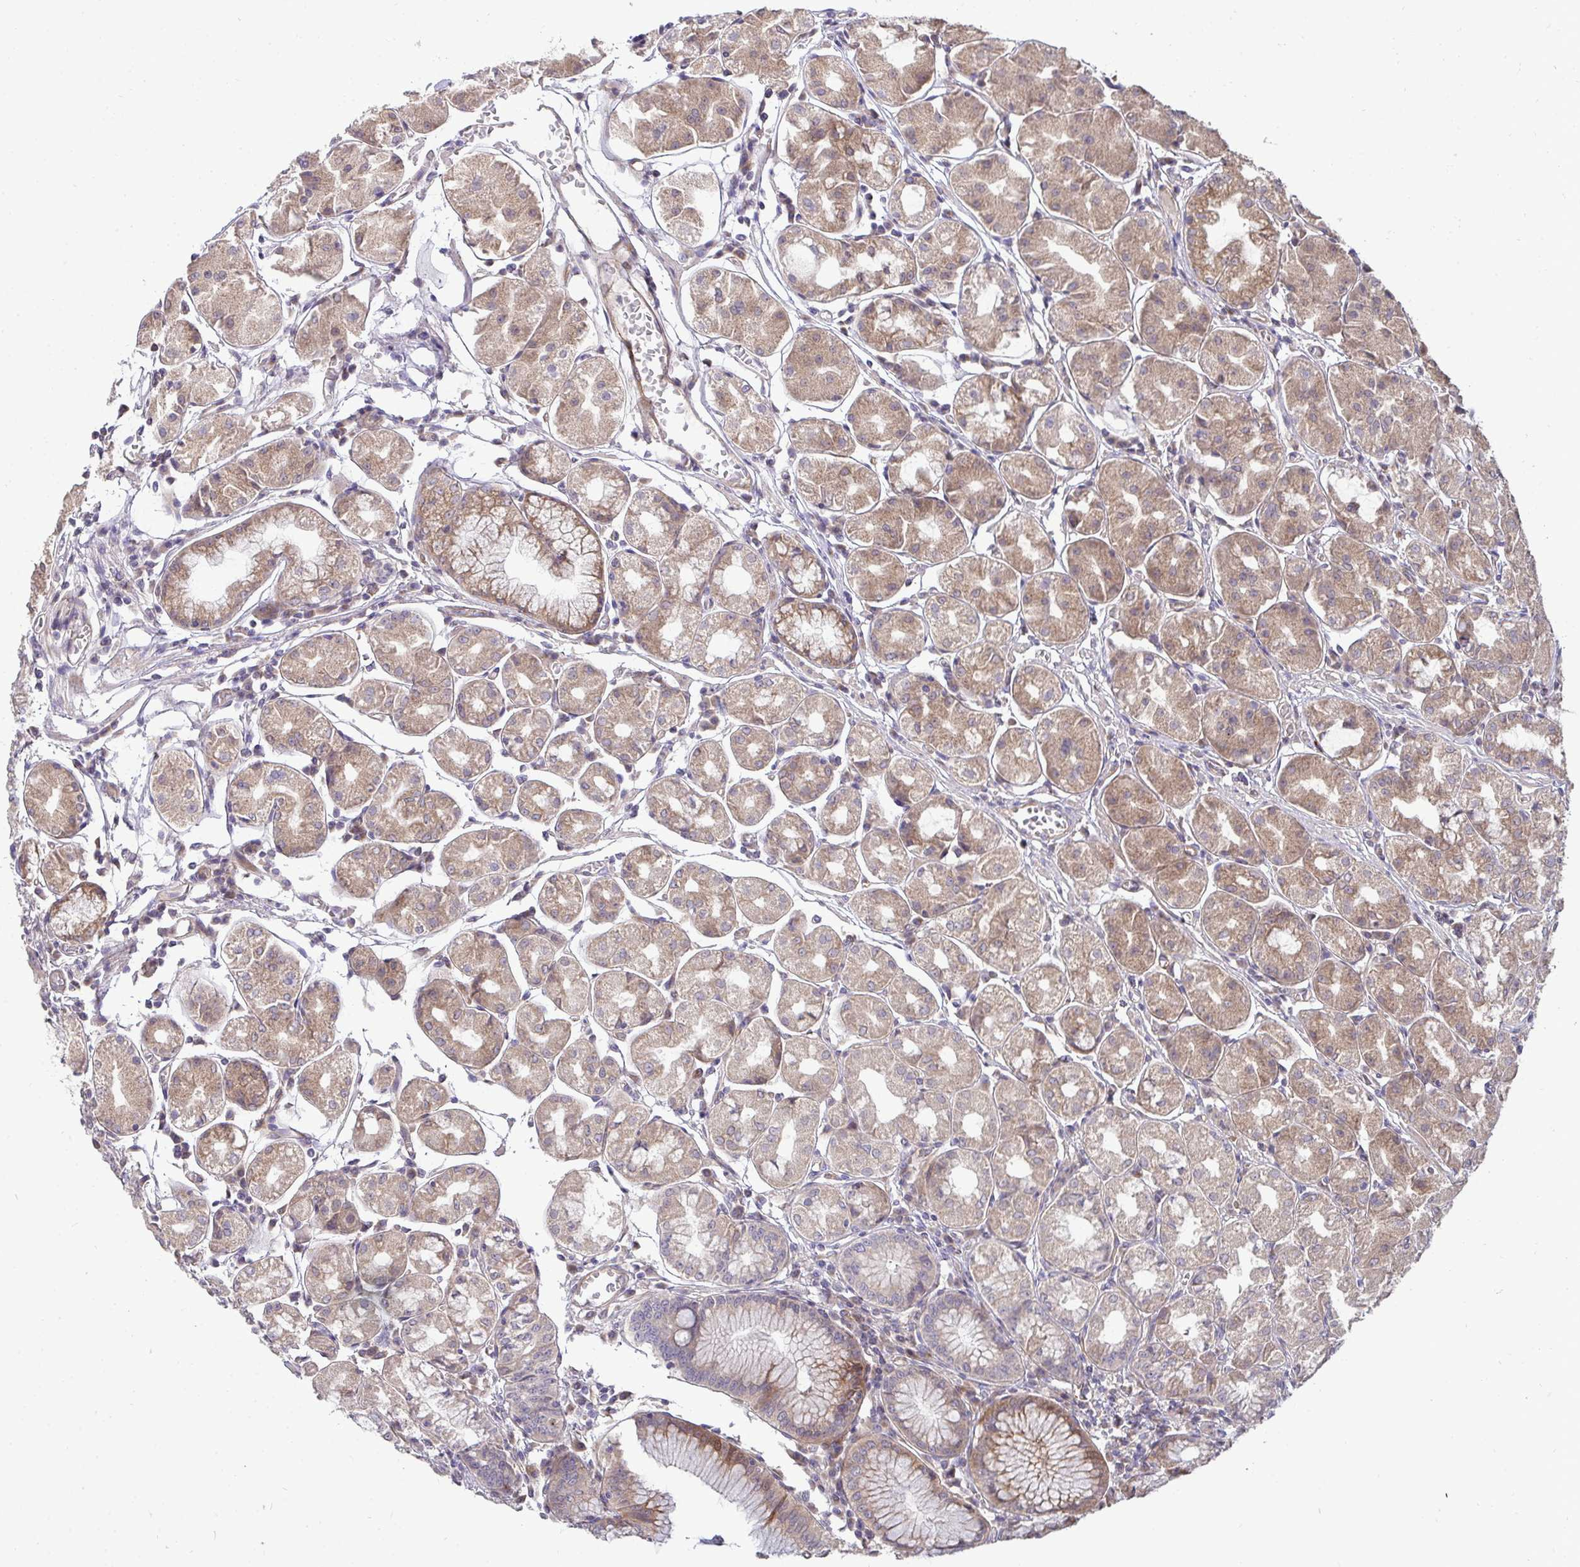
{"staining": {"intensity": "moderate", "quantity": "25%-75%", "location": "cytoplasmic/membranous"}, "tissue": "stomach", "cell_type": "Glandular cells", "image_type": "normal", "snomed": [{"axis": "morphology", "description": "Normal tissue, NOS"}, {"axis": "topography", "description": "Stomach"}], "caption": "Unremarkable stomach shows moderate cytoplasmic/membranous positivity in about 25%-75% of glandular cells.", "gene": "SH2D1B", "patient": {"sex": "male", "age": 55}}